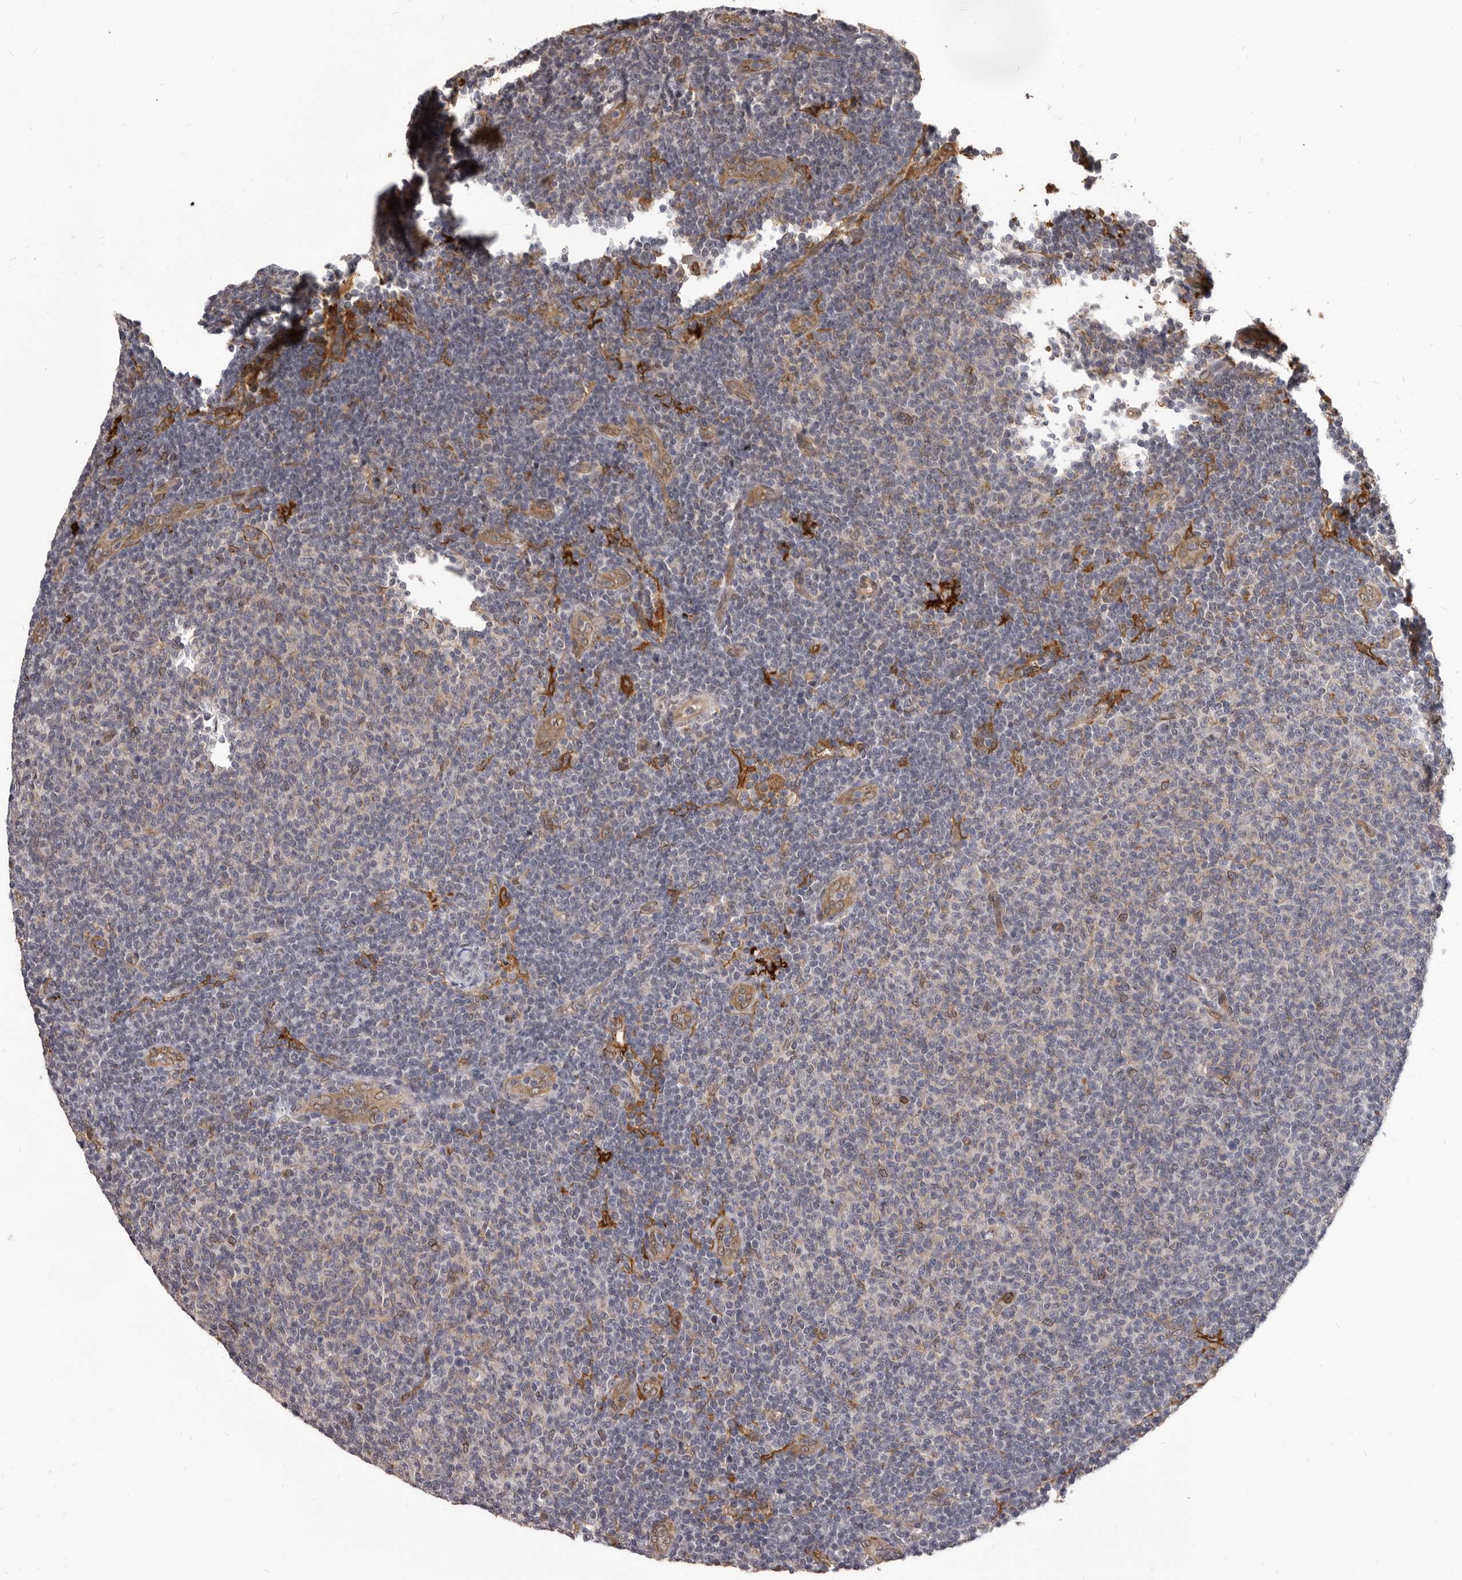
{"staining": {"intensity": "weak", "quantity": "<25%", "location": "cytoplasmic/membranous"}, "tissue": "lymphoma", "cell_type": "Tumor cells", "image_type": "cancer", "snomed": [{"axis": "morphology", "description": "Malignant lymphoma, non-Hodgkin's type, Low grade"}, {"axis": "topography", "description": "Lymph node"}], "caption": "Immunohistochemistry of human lymphoma displays no expression in tumor cells. The staining was performed using DAB (3,3'-diaminobenzidine) to visualize the protein expression in brown, while the nuclei were stained in blue with hematoxylin (Magnification: 20x).", "gene": "ADAMTS20", "patient": {"sex": "male", "age": 66}}